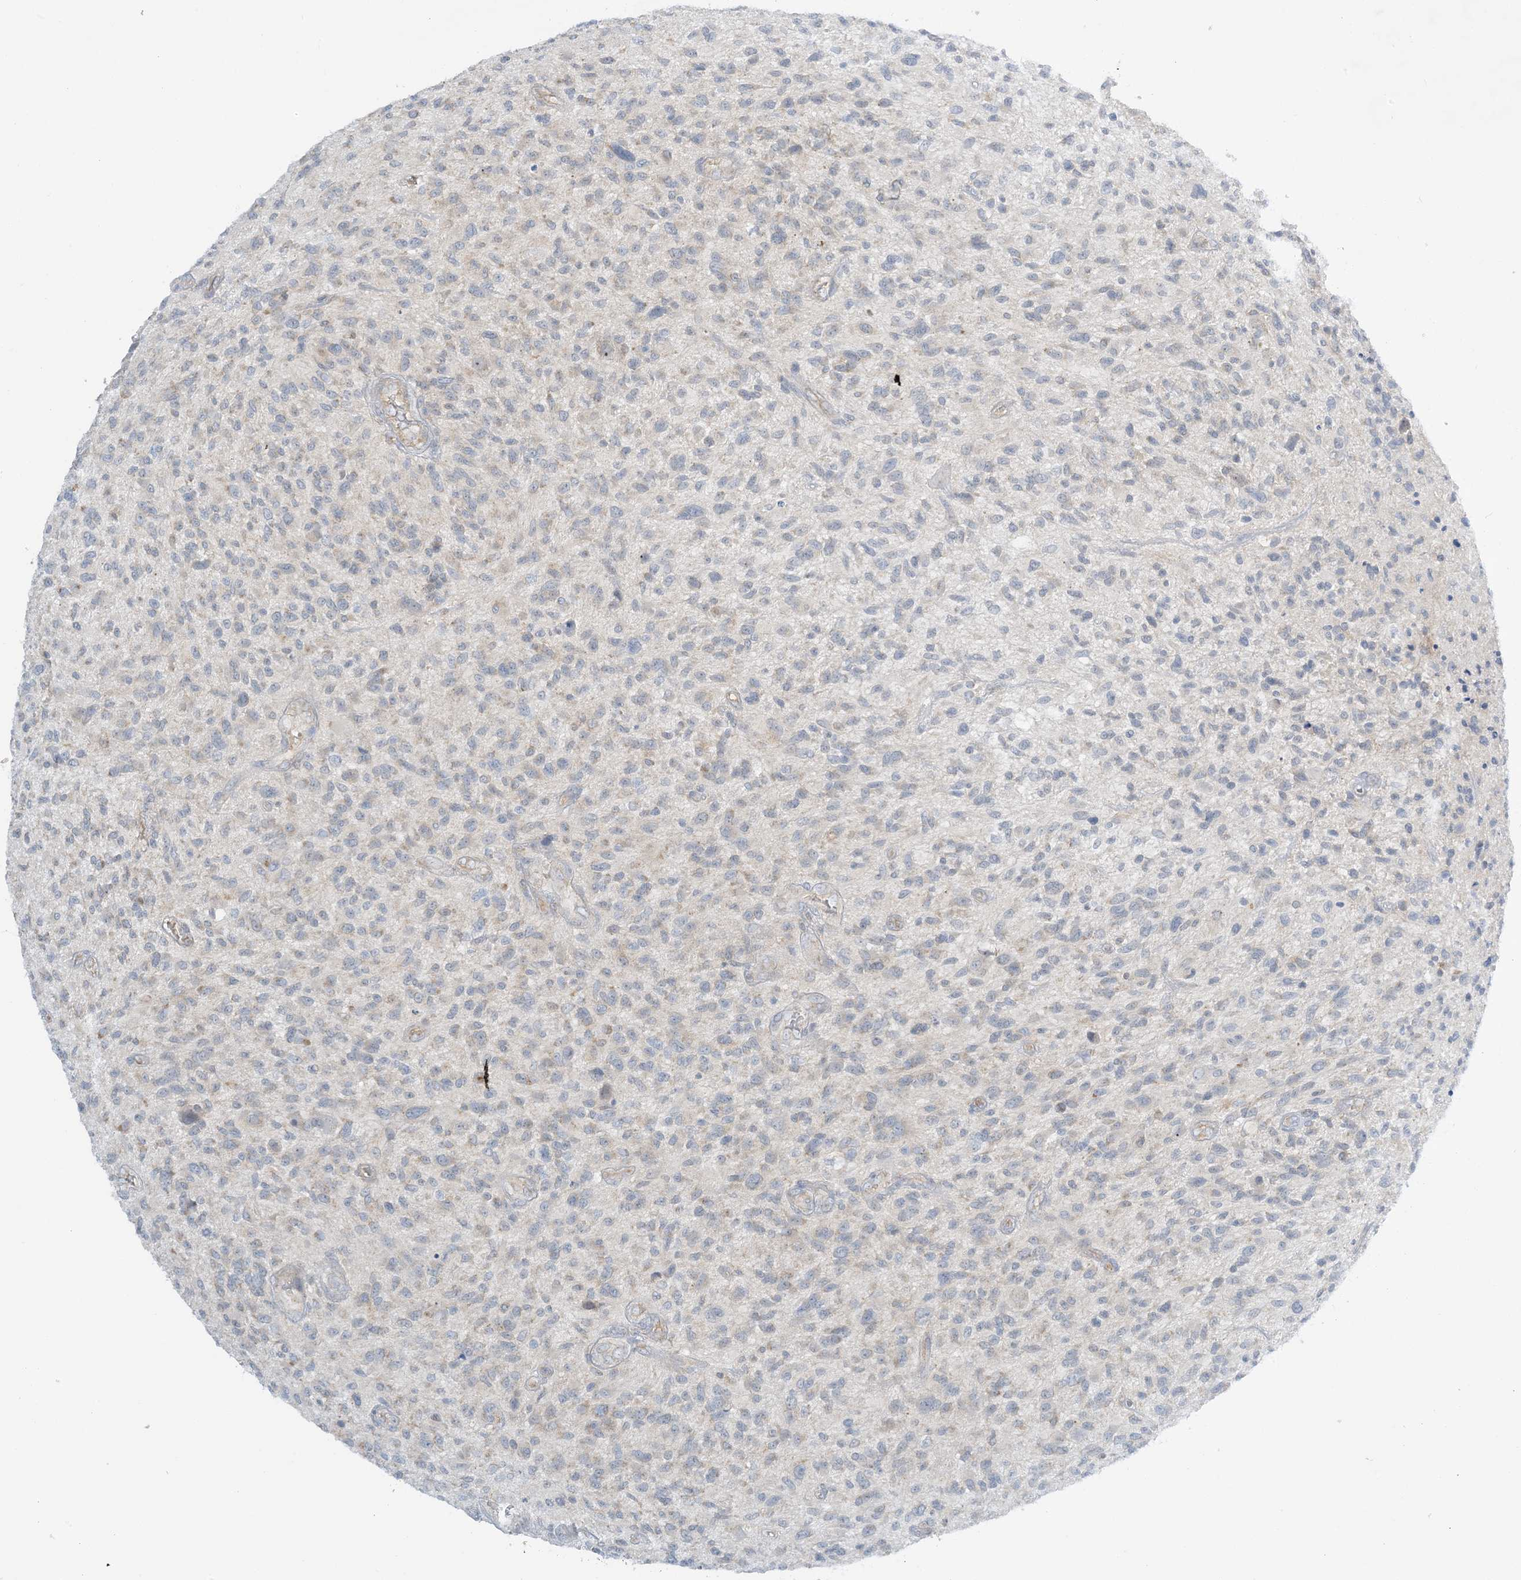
{"staining": {"intensity": "negative", "quantity": "none", "location": "none"}, "tissue": "glioma", "cell_type": "Tumor cells", "image_type": "cancer", "snomed": [{"axis": "morphology", "description": "Glioma, malignant, High grade"}, {"axis": "topography", "description": "Brain"}], "caption": "The photomicrograph displays no staining of tumor cells in malignant high-grade glioma.", "gene": "MRPS18A", "patient": {"sex": "male", "age": 47}}